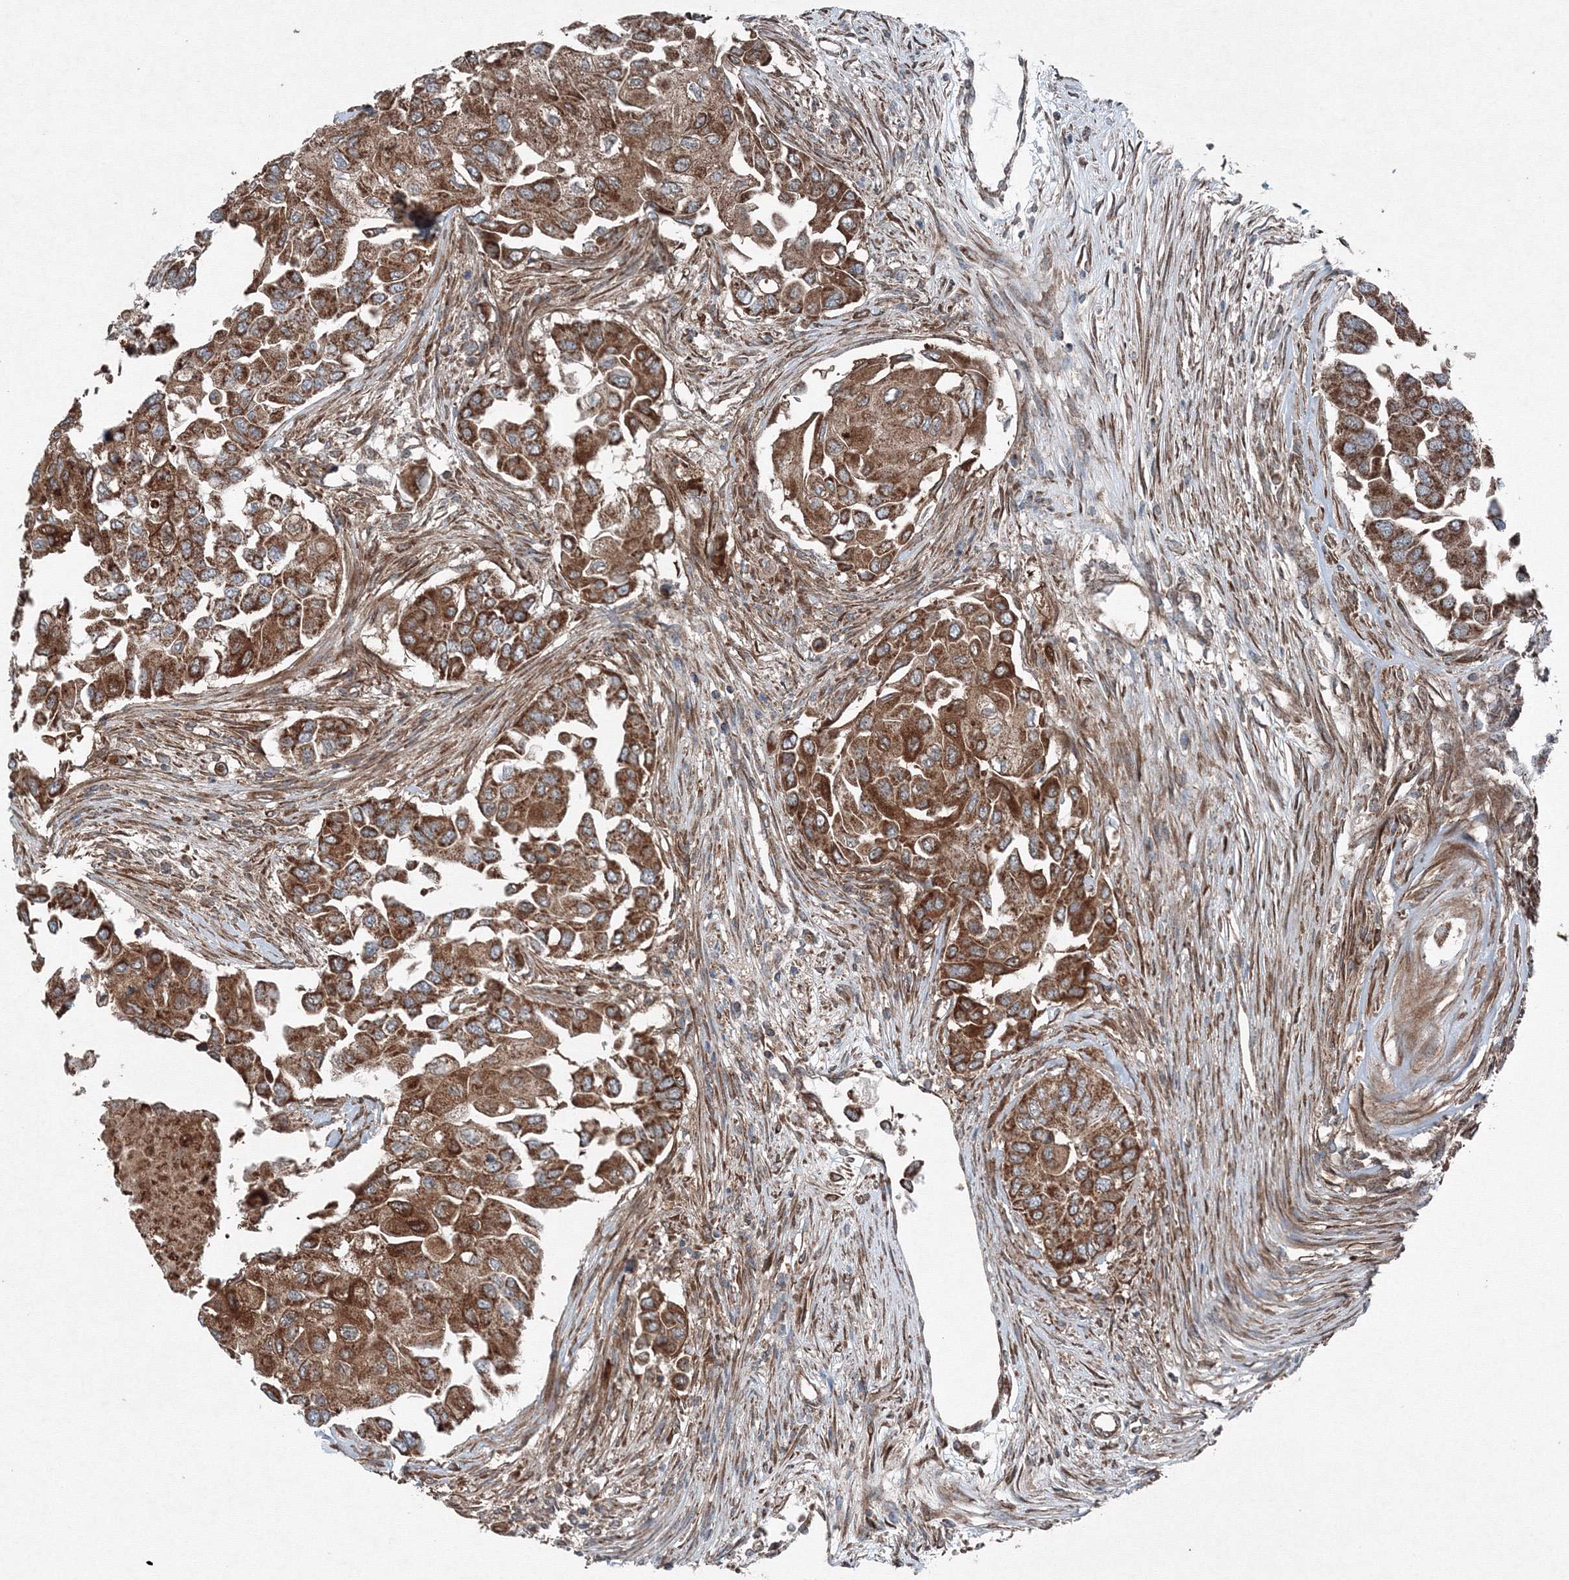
{"staining": {"intensity": "moderate", "quantity": ">75%", "location": "cytoplasmic/membranous"}, "tissue": "breast cancer", "cell_type": "Tumor cells", "image_type": "cancer", "snomed": [{"axis": "morphology", "description": "Normal tissue, NOS"}, {"axis": "morphology", "description": "Duct carcinoma"}, {"axis": "topography", "description": "Breast"}], "caption": "IHC of human breast cancer displays medium levels of moderate cytoplasmic/membranous staining in about >75% of tumor cells.", "gene": "COPS7B", "patient": {"sex": "female", "age": 49}}